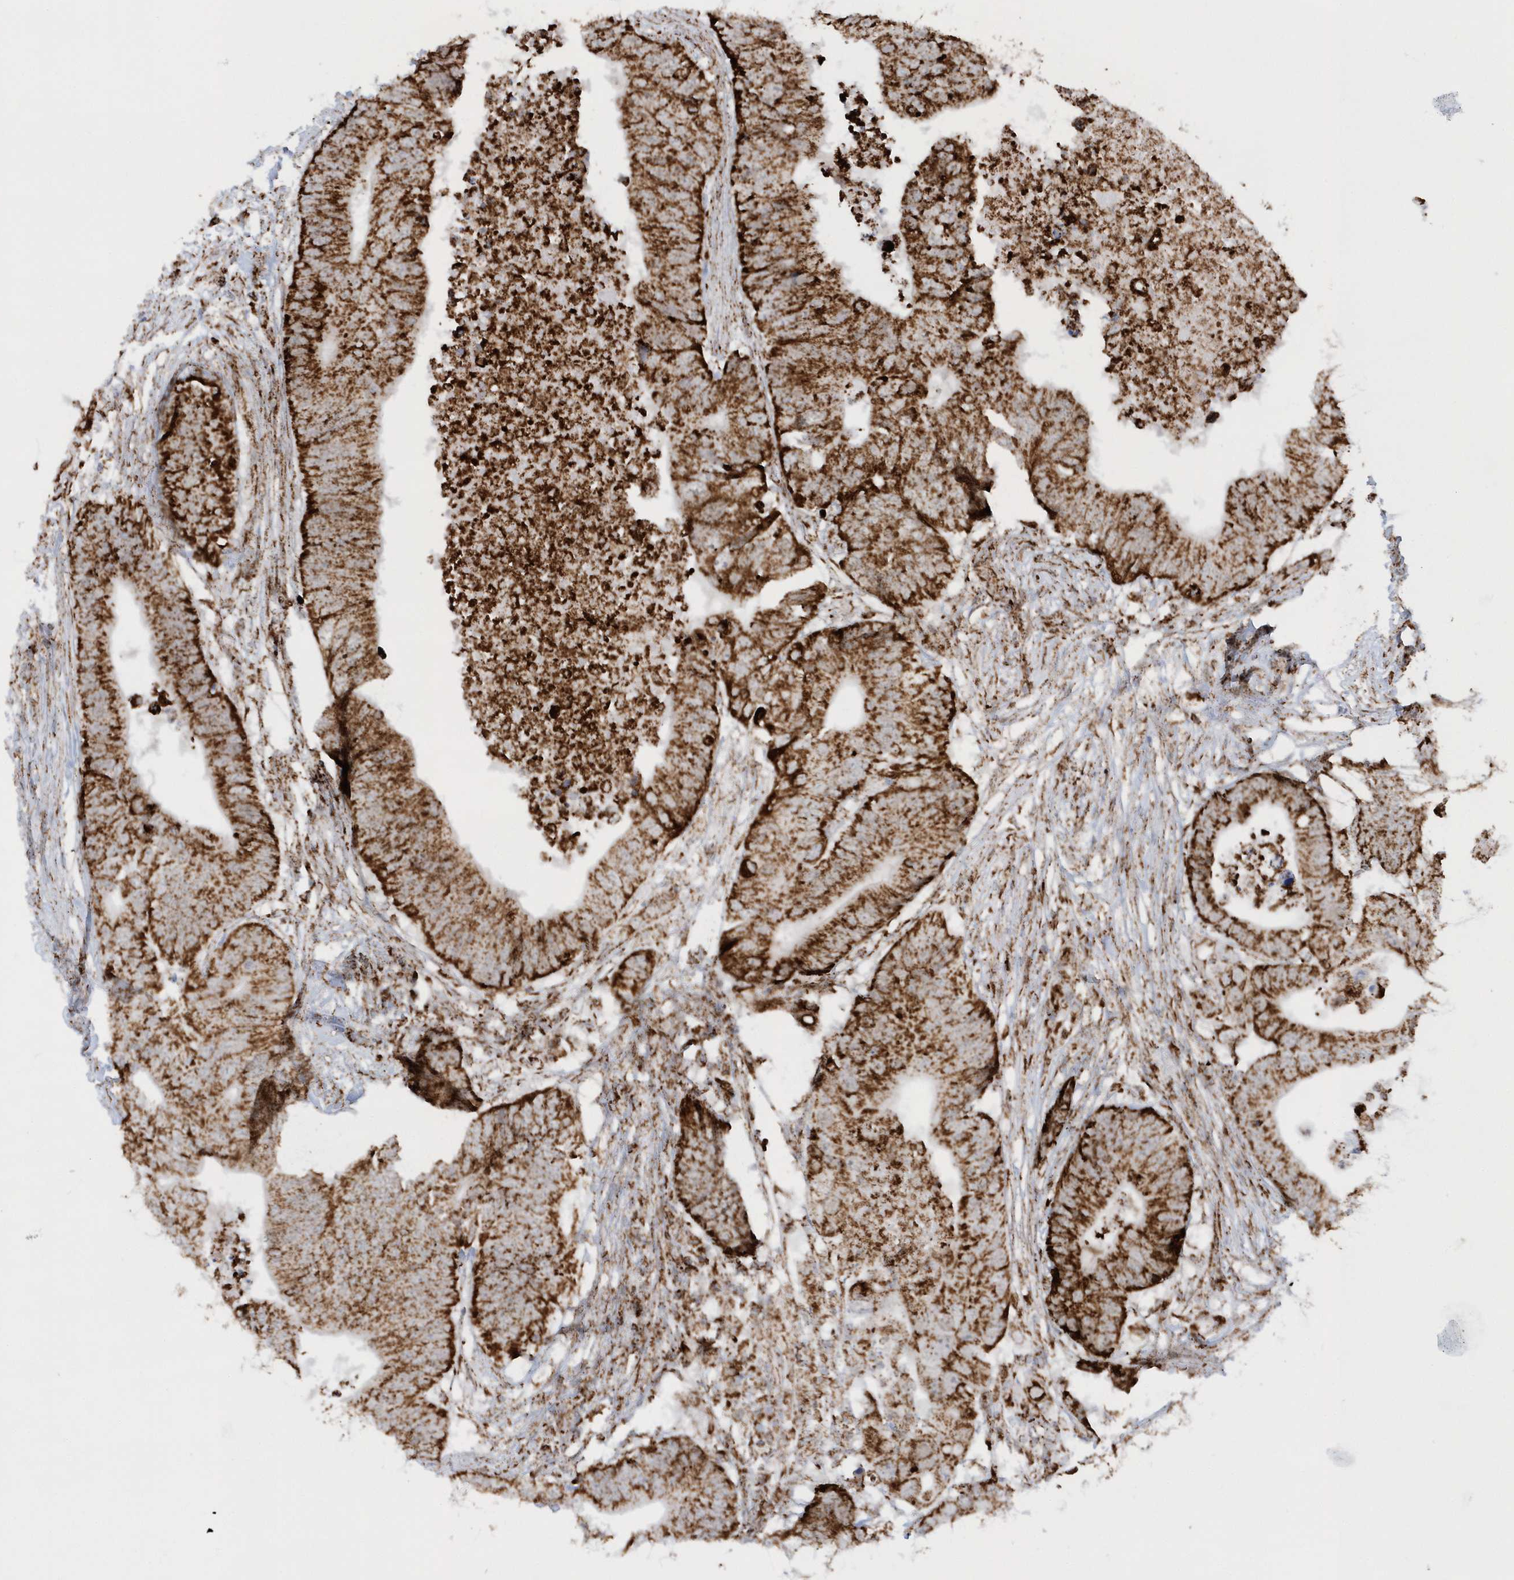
{"staining": {"intensity": "strong", "quantity": ">75%", "location": "cytoplasmic/membranous"}, "tissue": "colorectal cancer", "cell_type": "Tumor cells", "image_type": "cancer", "snomed": [{"axis": "morphology", "description": "Adenocarcinoma, NOS"}, {"axis": "topography", "description": "Colon"}], "caption": "The photomicrograph reveals immunohistochemical staining of colorectal cancer. There is strong cytoplasmic/membranous positivity is appreciated in about >75% of tumor cells.", "gene": "CRY2", "patient": {"sex": "male", "age": 71}}